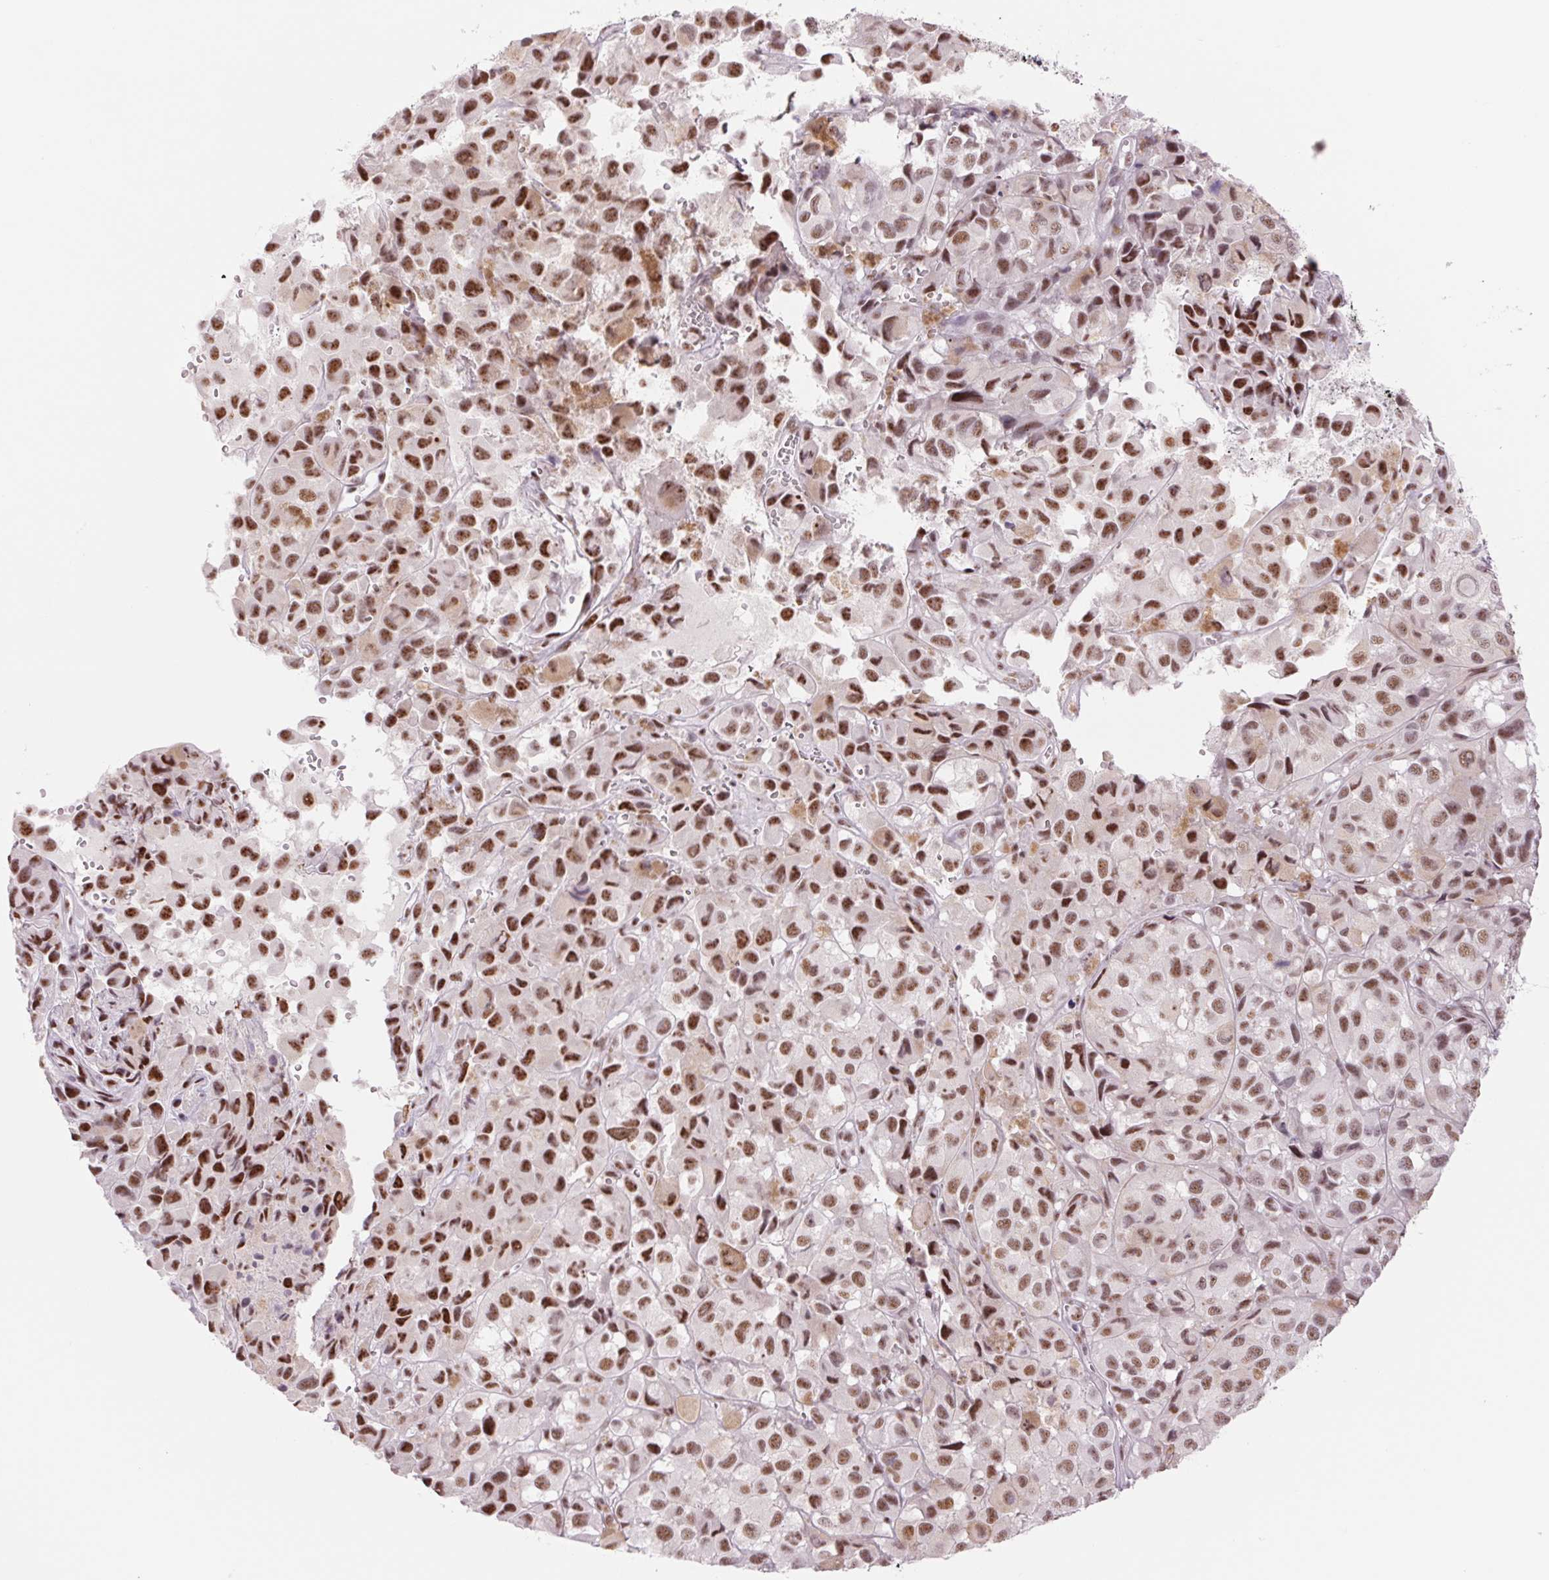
{"staining": {"intensity": "moderate", "quantity": ">75%", "location": "nuclear"}, "tissue": "melanoma", "cell_type": "Tumor cells", "image_type": "cancer", "snomed": [{"axis": "morphology", "description": "Malignant melanoma, NOS"}, {"axis": "topography", "description": "Skin"}], "caption": "Tumor cells reveal moderate nuclear expression in about >75% of cells in malignant melanoma. (DAB (3,3'-diaminobenzidine) = brown stain, brightfield microscopy at high magnification).", "gene": "ZC3H14", "patient": {"sex": "male", "age": 93}}